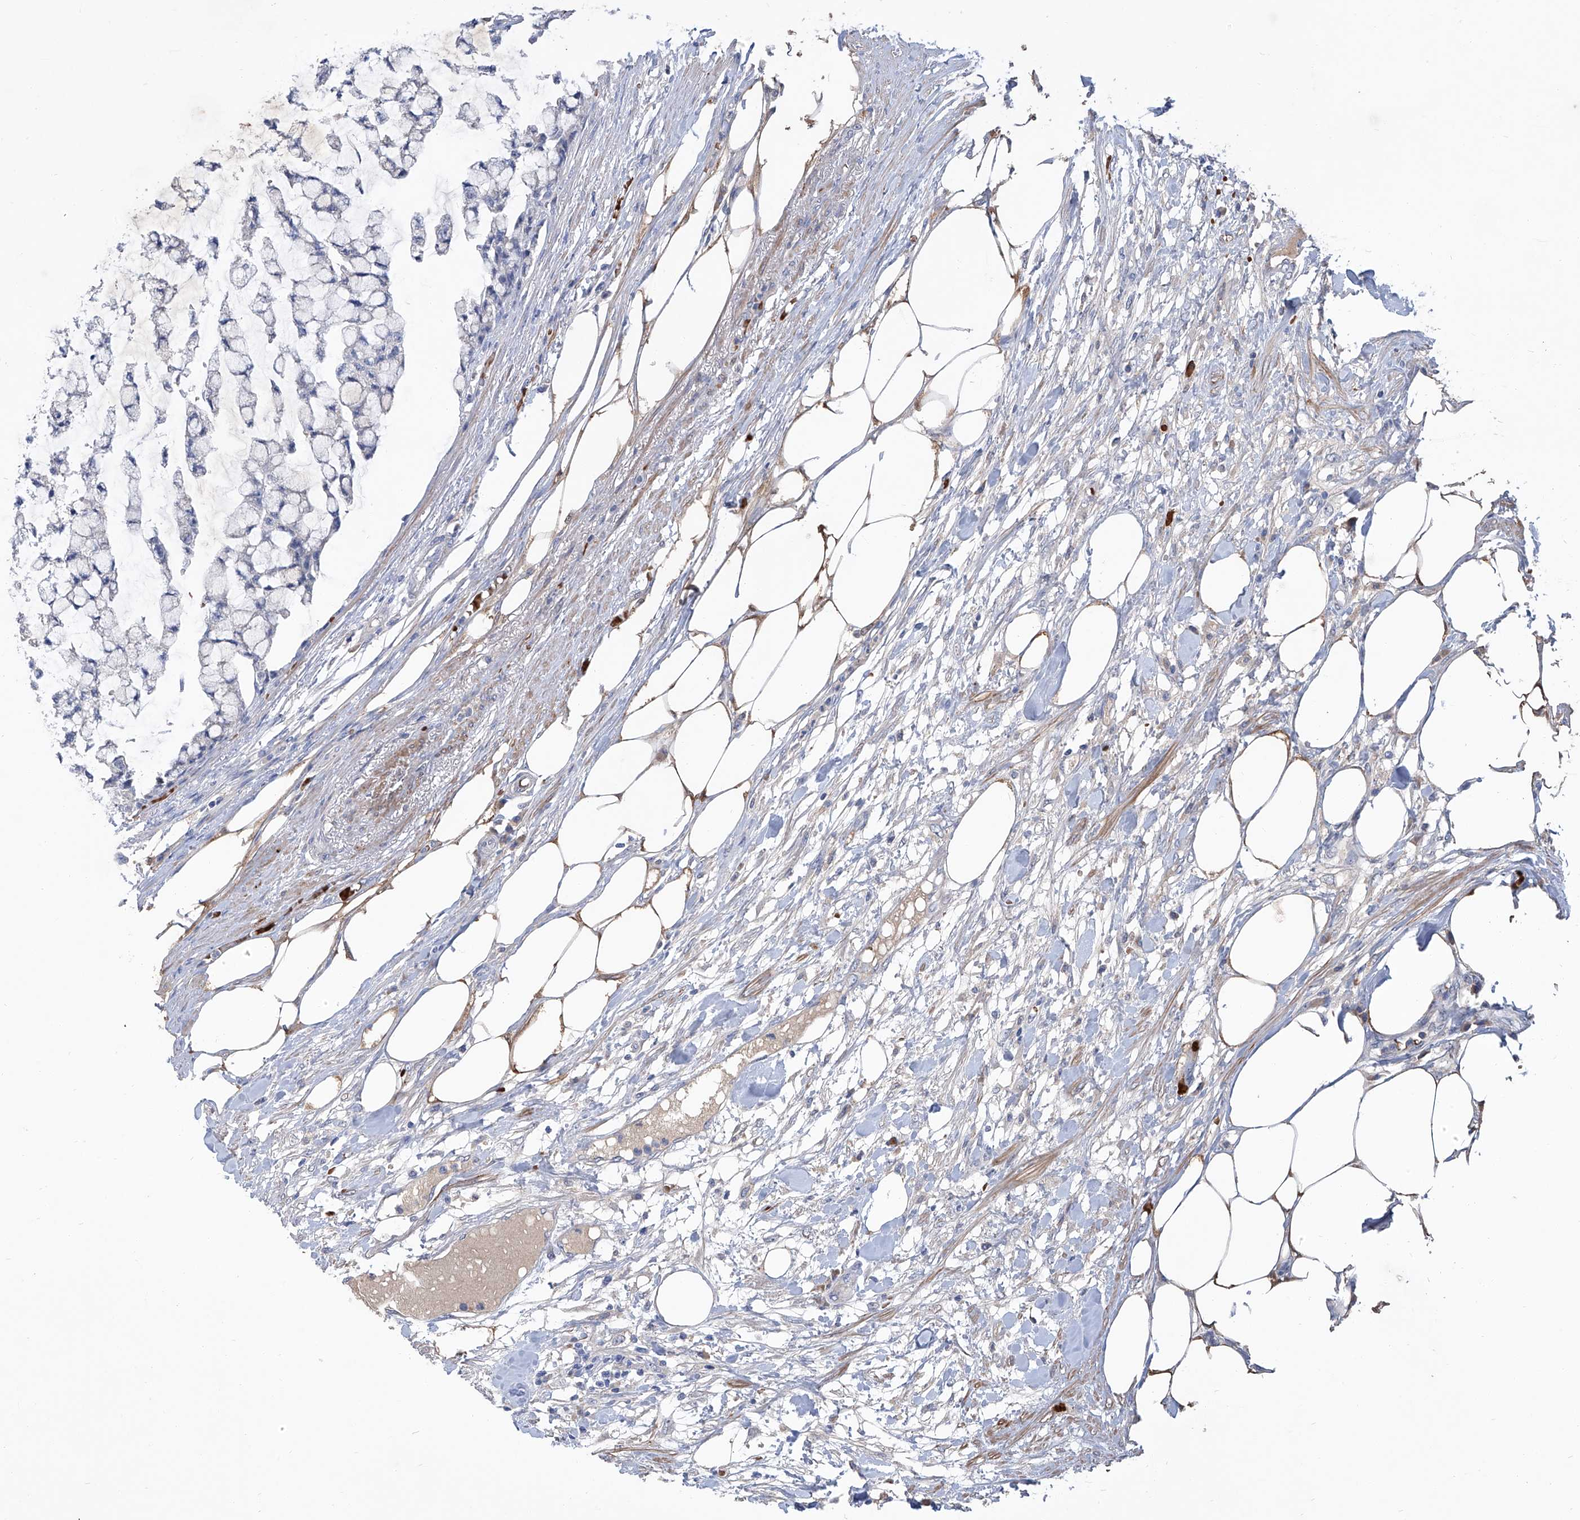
{"staining": {"intensity": "negative", "quantity": "none", "location": "none"}, "tissue": "colorectal cancer", "cell_type": "Tumor cells", "image_type": "cancer", "snomed": [{"axis": "morphology", "description": "Adenocarcinoma, NOS"}, {"axis": "topography", "description": "Colon"}], "caption": "This is an immunohistochemistry histopathology image of adenocarcinoma (colorectal). There is no positivity in tumor cells.", "gene": "GPT", "patient": {"sex": "female", "age": 84}}